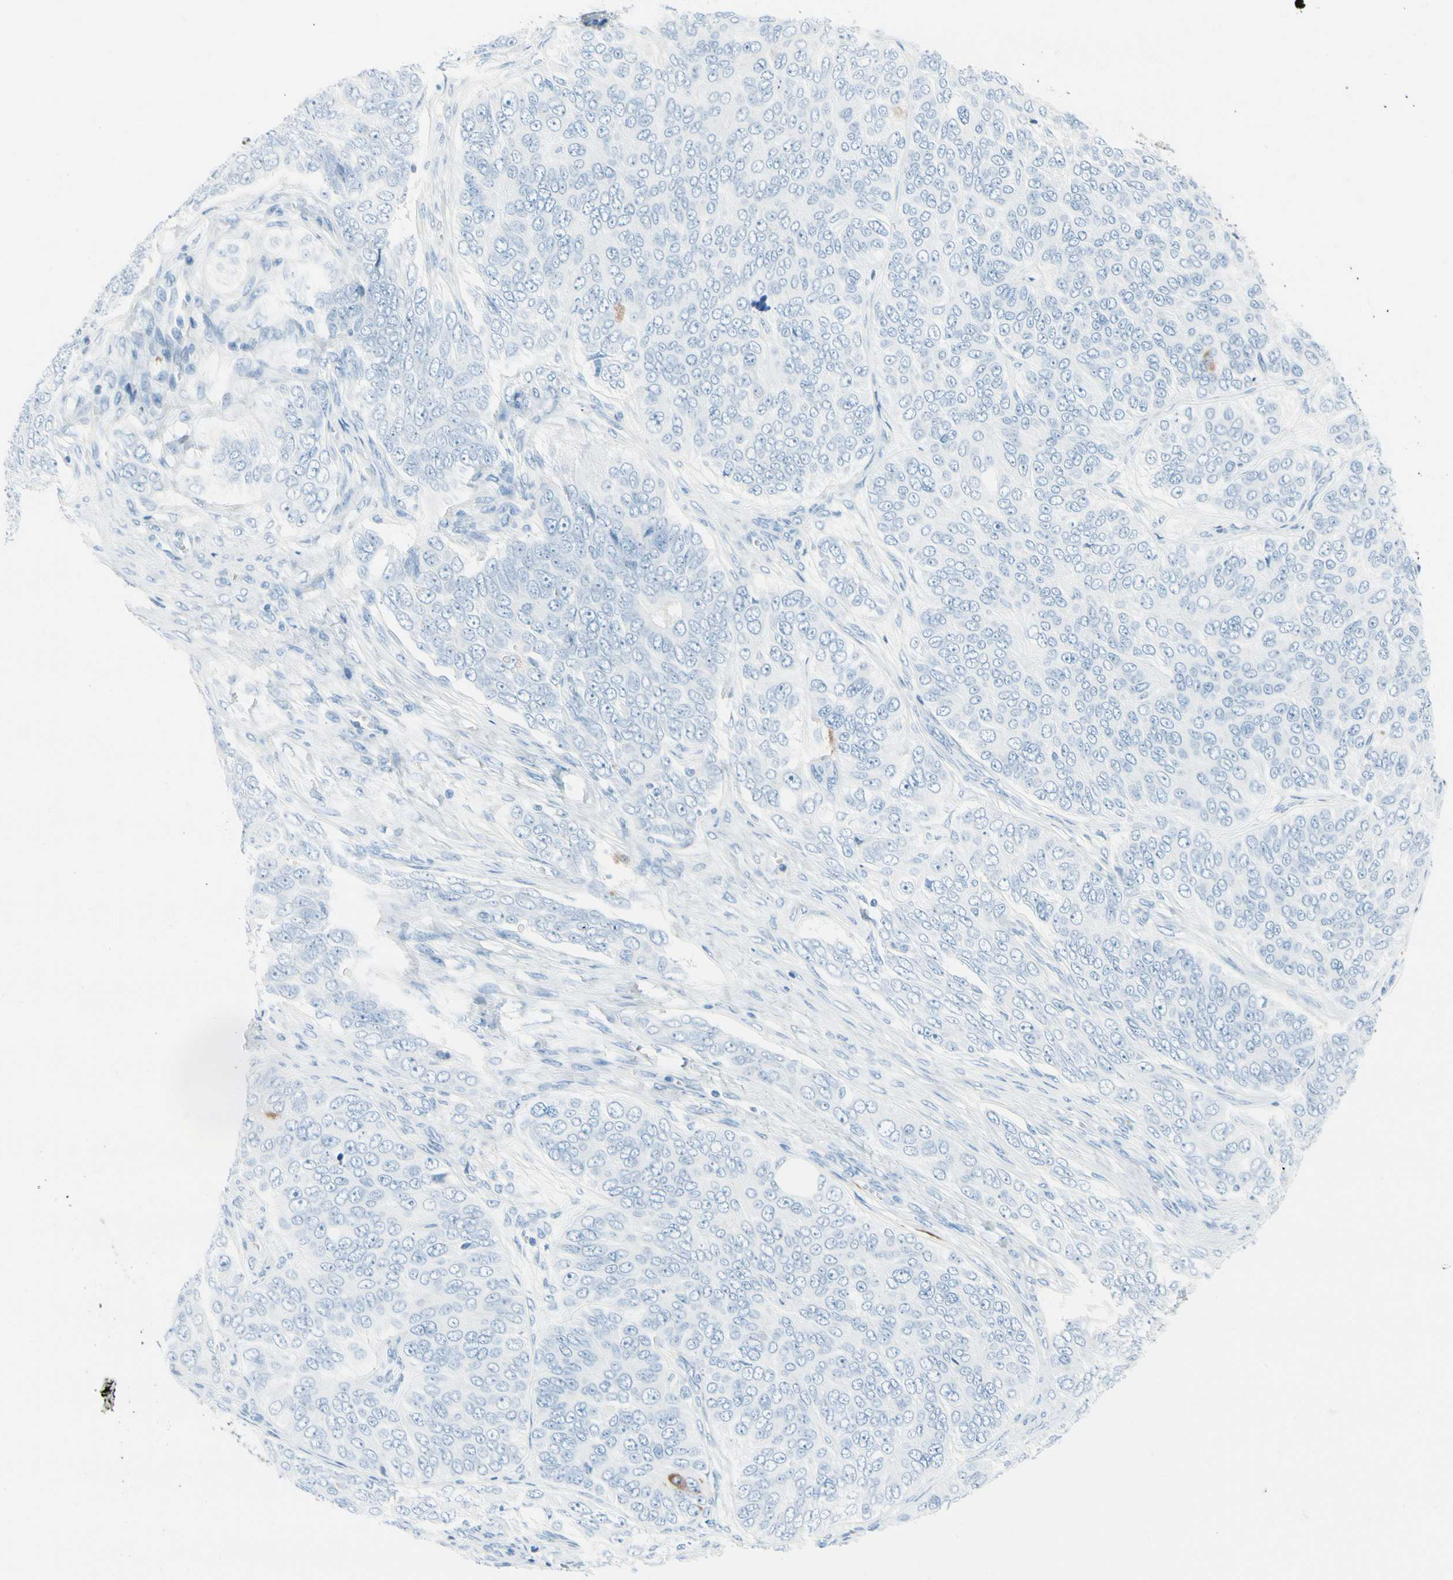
{"staining": {"intensity": "negative", "quantity": "none", "location": "none"}, "tissue": "ovarian cancer", "cell_type": "Tumor cells", "image_type": "cancer", "snomed": [{"axis": "morphology", "description": "Carcinoma, endometroid"}, {"axis": "topography", "description": "Ovary"}], "caption": "There is no significant positivity in tumor cells of ovarian cancer (endometroid carcinoma). The staining was performed using DAB (3,3'-diaminobenzidine) to visualize the protein expression in brown, while the nuclei were stained in blue with hematoxylin (Magnification: 20x).", "gene": "TACC3", "patient": {"sex": "female", "age": 51}}